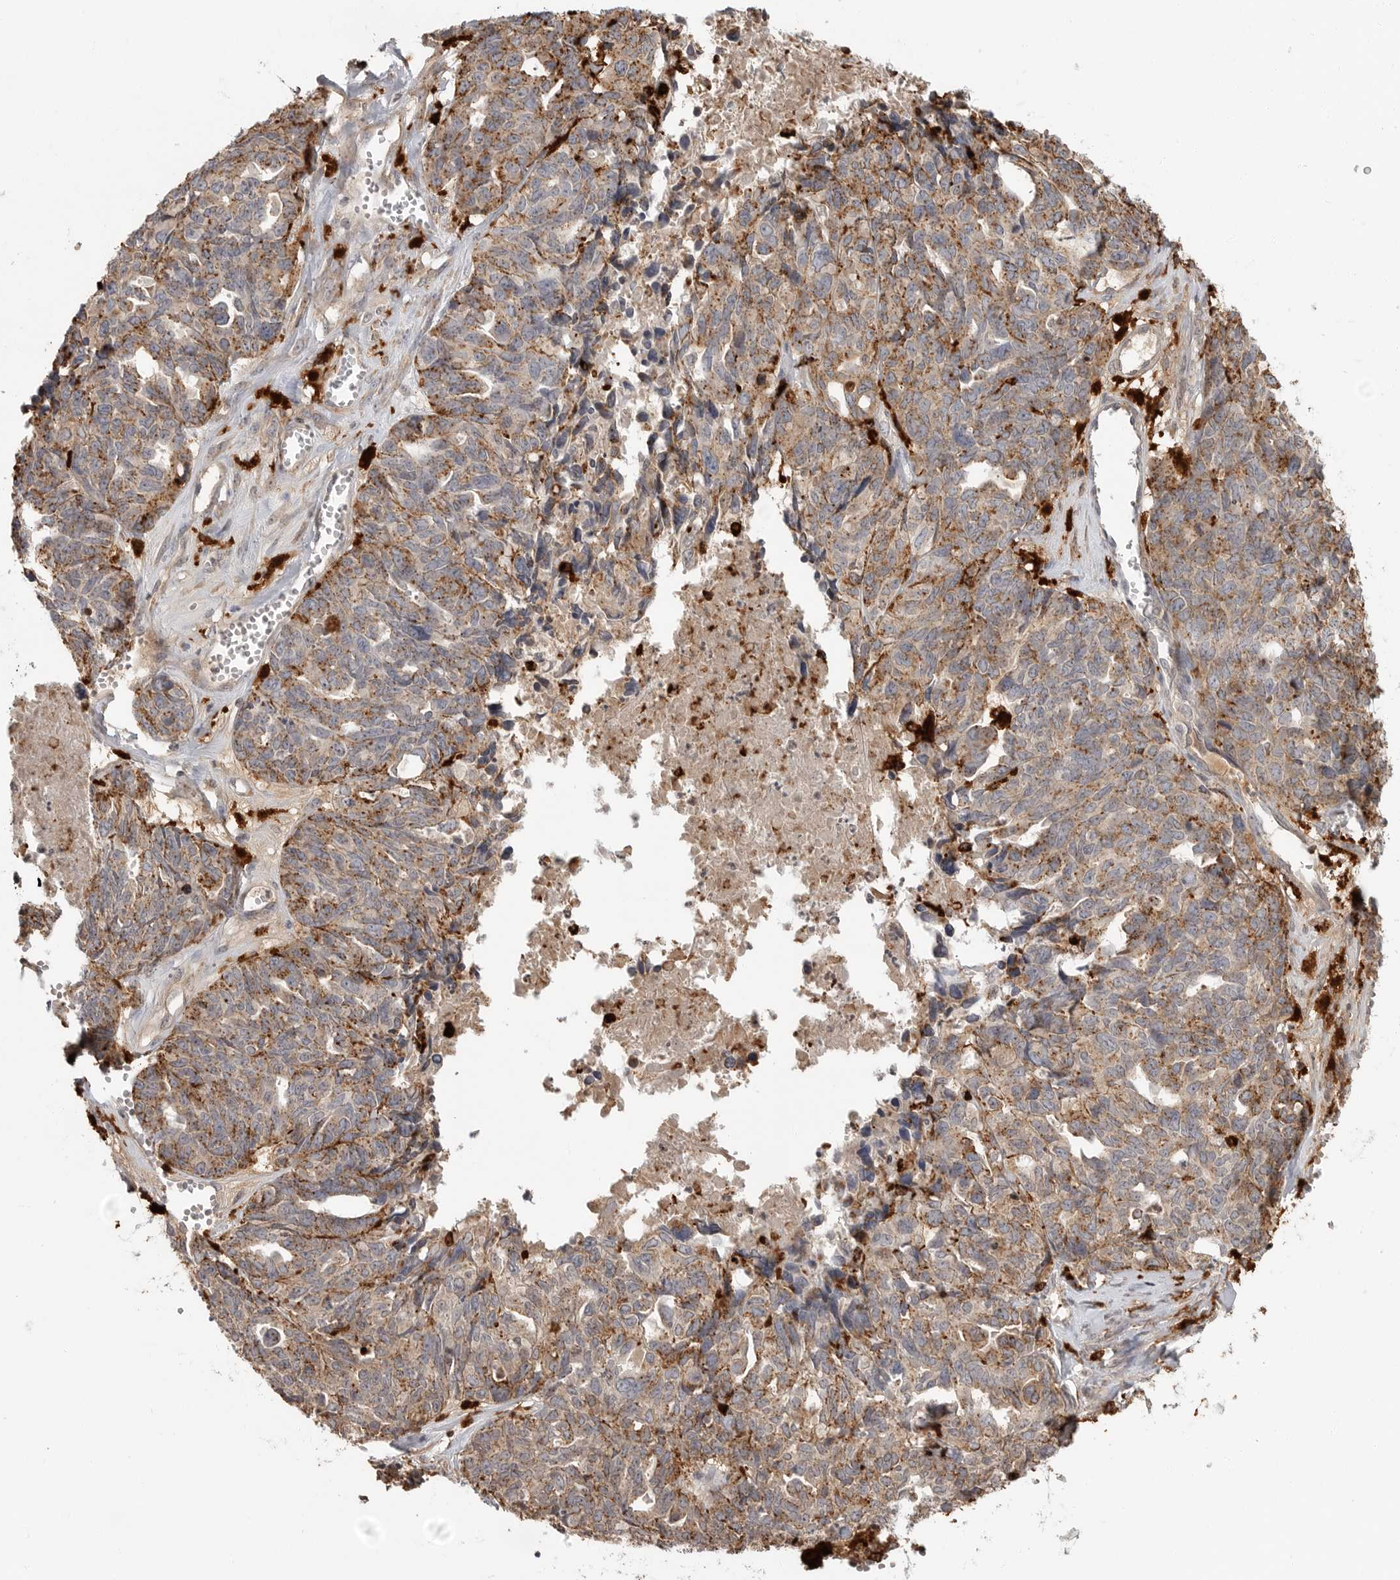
{"staining": {"intensity": "moderate", "quantity": ">75%", "location": "cytoplasmic/membranous"}, "tissue": "ovarian cancer", "cell_type": "Tumor cells", "image_type": "cancer", "snomed": [{"axis": "morphology", "description": "Cystadenocarcinoma, serous, NOS"}, {"axis": "topography", "description": "Ovary"}], "caption": "Immunohistochemistry (IHC) (DAB) staining of ovarian cancer (serous cystadenocarcinoma) exhibits moderate cytoplasmic/membranous protein positivity in about >75% of tumor cells.", "gene": "IFI30", "patient": {"sex": "female", "age": 79}}